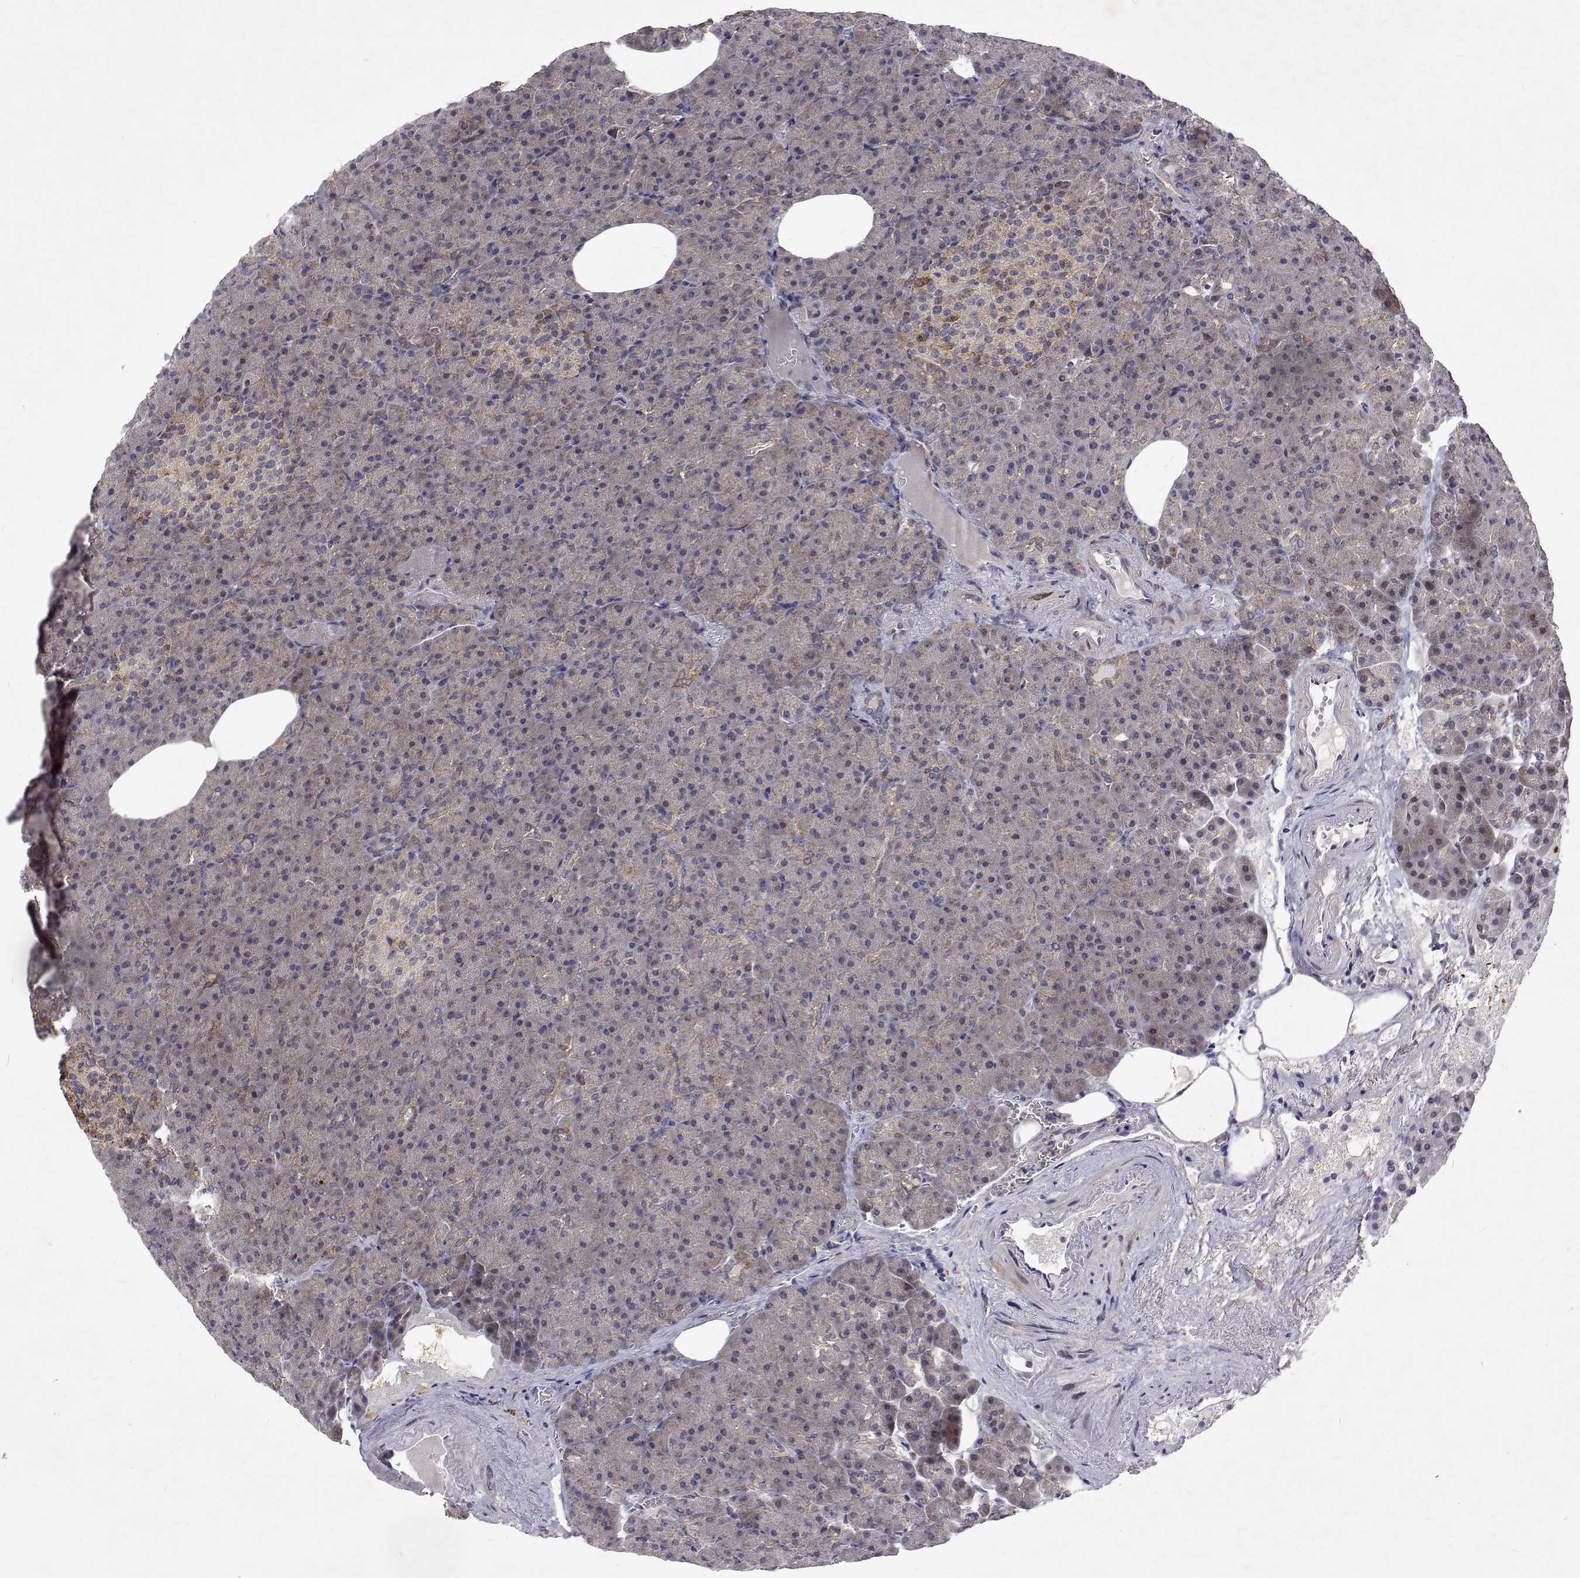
{"staining": {"intensity": "moderate", "quantity": "<25%", "location": "cytoplasmic/membranous"}, "tissue": "pancreas", "cell_type": "Exocrine glandular cells", "image_type": "normal", "snomed": [{"axis": "morphology", "description": "Normal tissue, NOS"}, {"axis": "topography", "description": "Pancreas"}], "caption": "Approximately <25% of exocrine glandular cells in normal pancreas reveal moderate cytoplasmic/membranous protein expression as visualized by brown immunohistochemical staining.", "gene": "ALKBH8", "patient": {"sex": "female", "age": 74}}